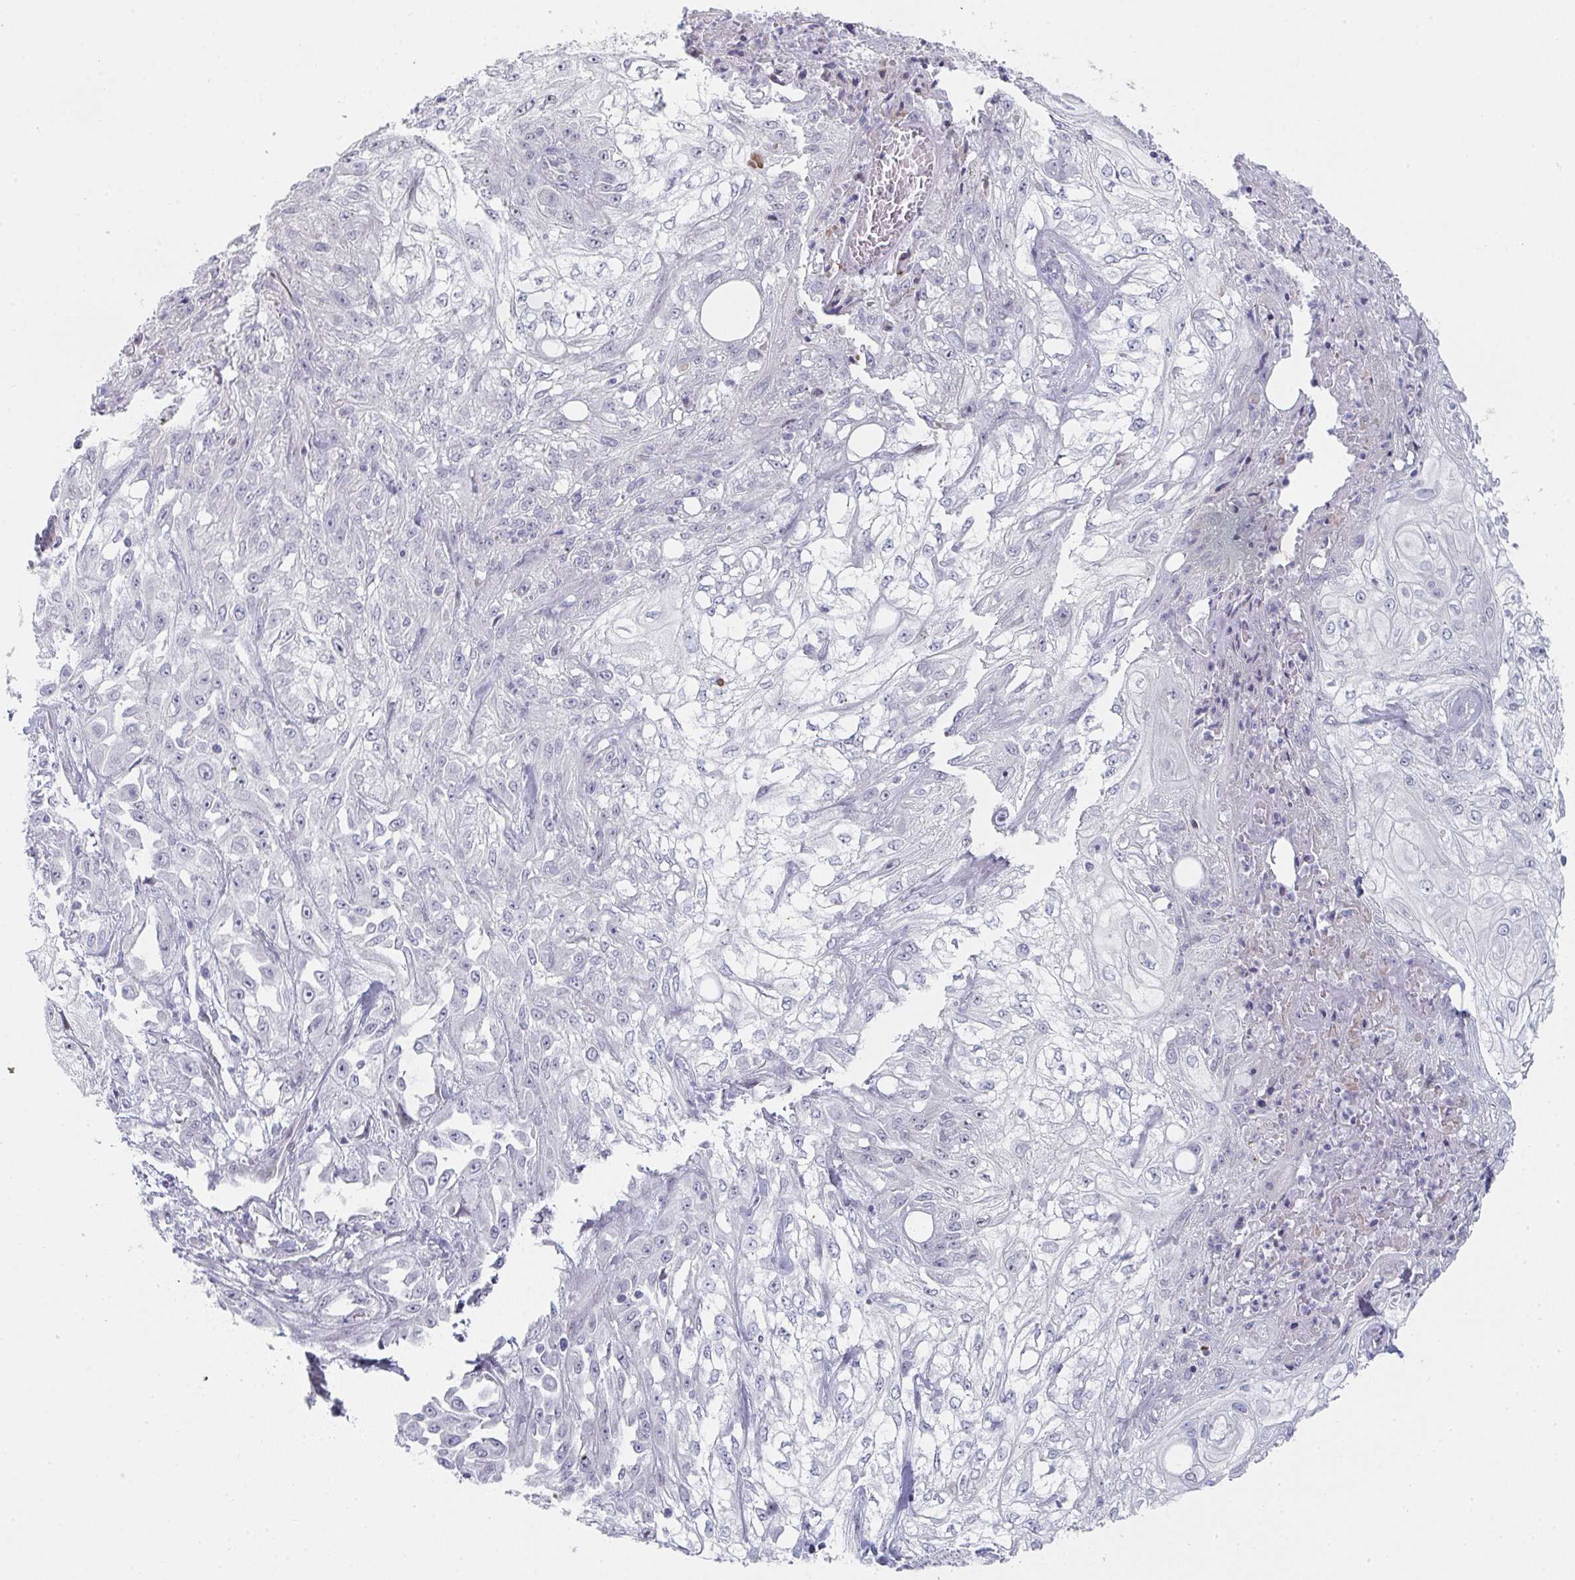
{"staining": {"intensity": "negative", "quantity": "none", "location": "none"}, "tissue": "skin cancer", "cell_type": "Tumor cells", "image_type": "cancer", "snomed": [{"axis": "morphology", "description": "Squamous cell carcinoma, NOS"}, {"axis": "morphology", "description": "Squamous cell carcinoma, metastatic, NOS"}, {"axis": "topography", "description": "Skin"}, {"axis": "topography", "description": "Lymph node"}], "caption": "There is no significant positivity in tumor cells of skin cancer.", "gene": "POU2AF2", "patient": {"sex": "male", "age": 75}}